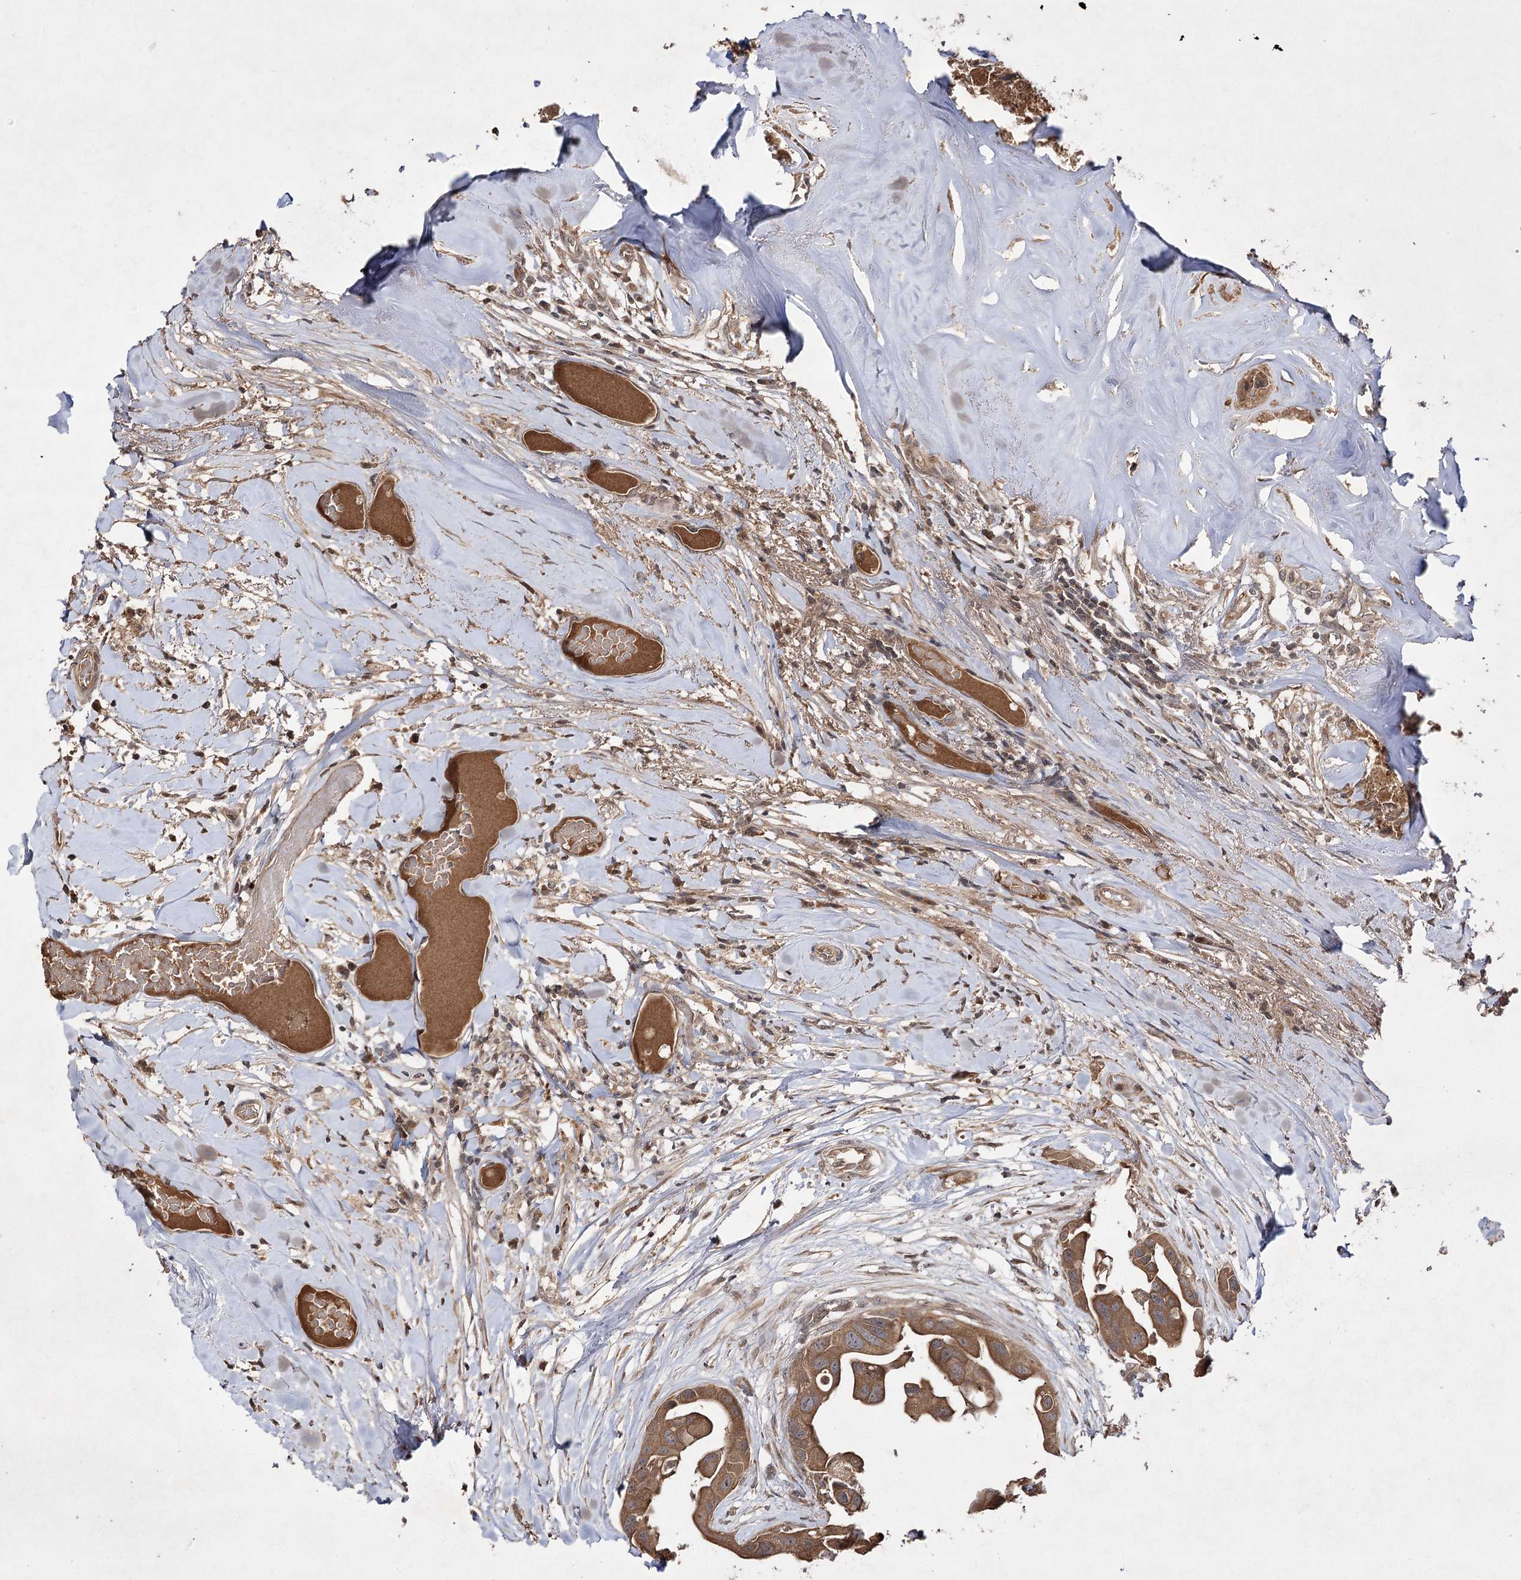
{"staining": {"intensity": "moderate", "quantity": ">75%", "location": "cytoplasmic/membranous,nuclear"}, "tissue": "head and neck cancer", "cell_type": "Tumor cells", "image_type": "cancer", "snomed": [{"axis": "morphology", "description": "Adenocarcinoma, NOS"}, {"axis": "morphology", "description": "Adenocarcinoma, metastatic, NOS"}, {"axis": "topography", "description": "Head-Neck"}], "caption": "Immunohistochemical staining of human head and neck cancer demonstrates moderate cytoplasmic/membranous and nuclear protein staining in about >75% of tumor cells.", "gene": "FANCL", "patient": {"sex": "male", "age": 75}}